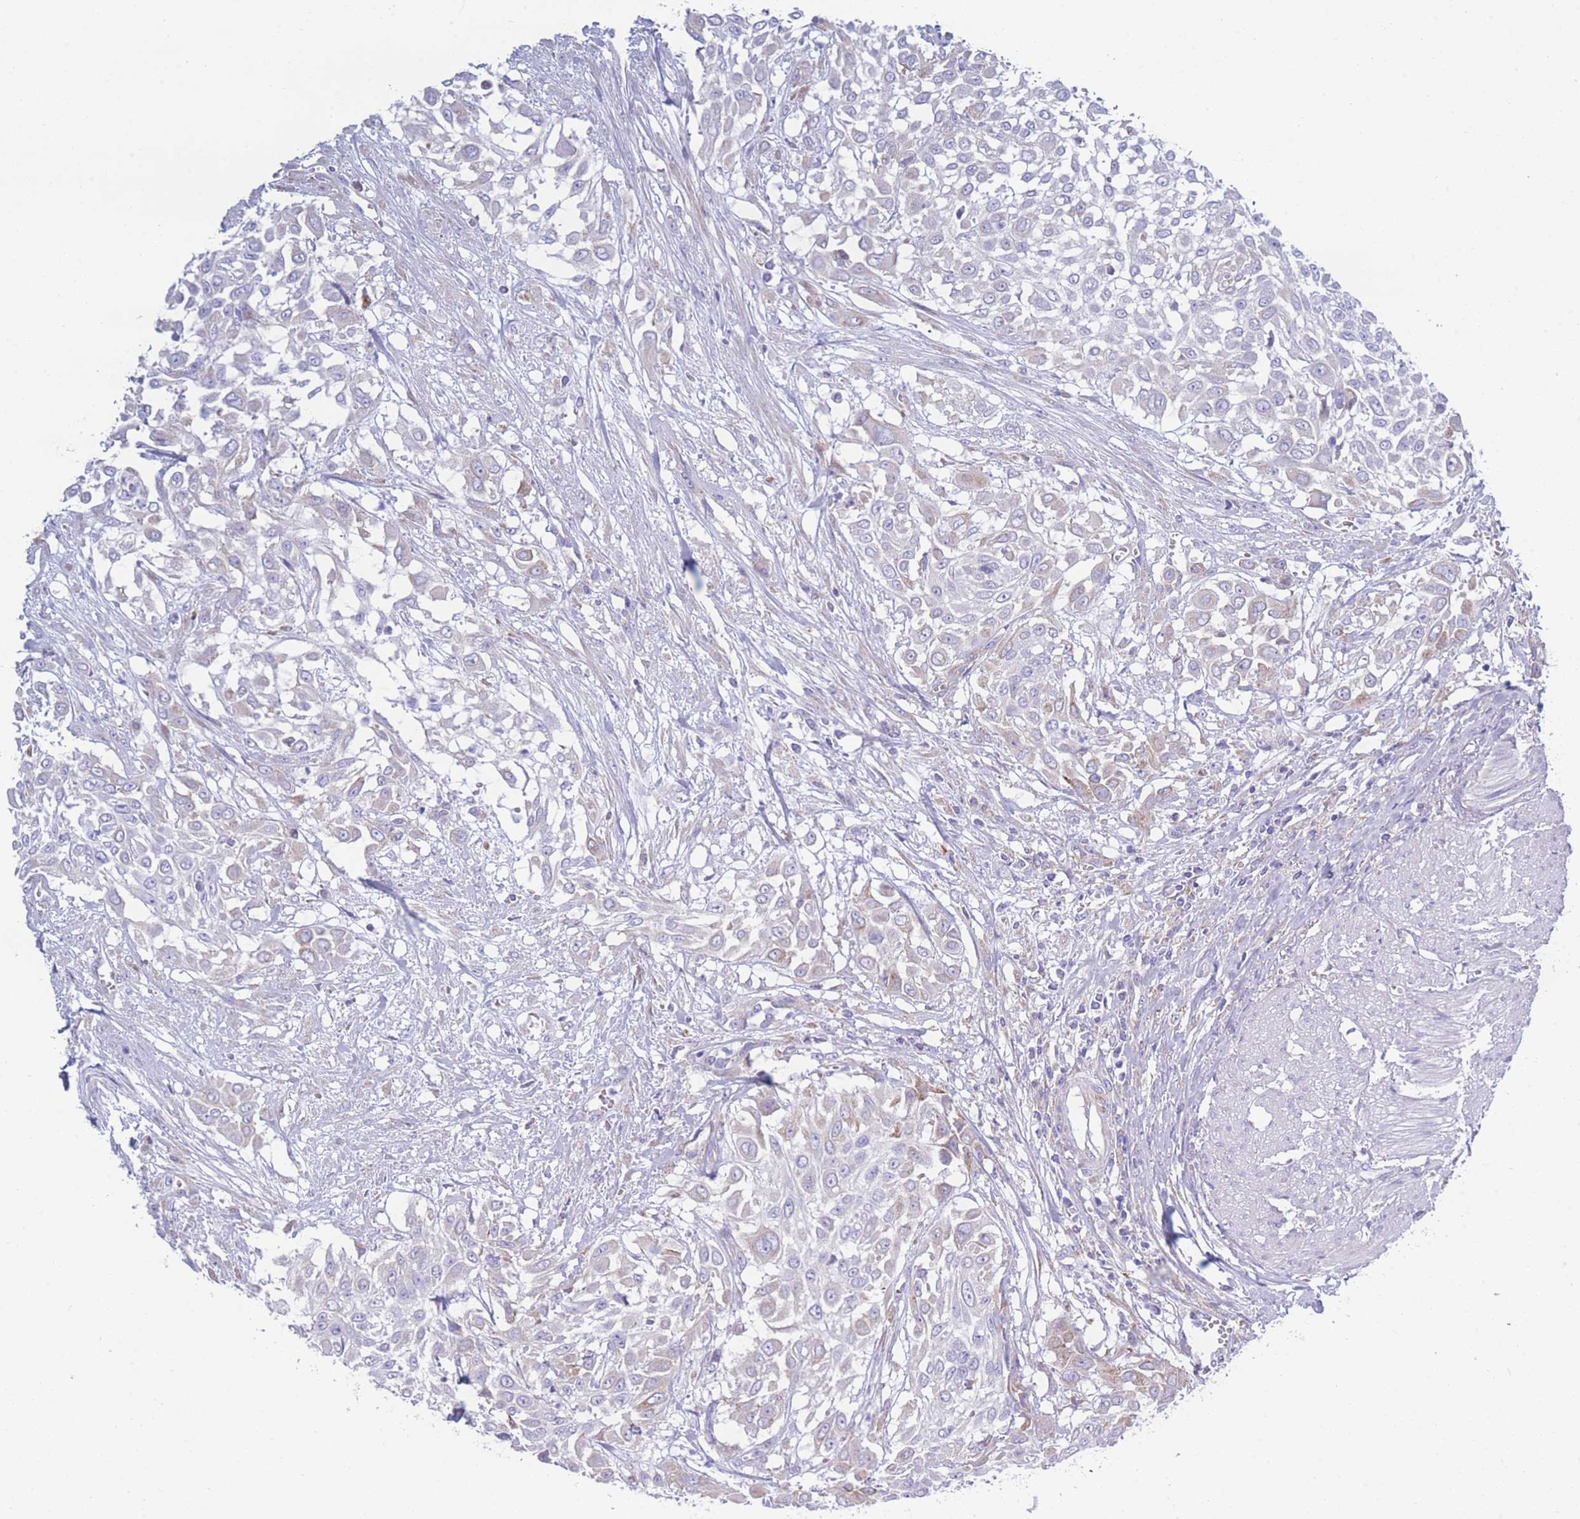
{"staining": {"intensity": "negative", "quantity": "none", "location": "none"}, "tissue": "urothelial cancer", "cell_type": "Tumor cells", "image_type": "cancer", "snomed": [{"axis": "morphology", "description": "Urothelial carcinoma, High grade"}, {"axis": "topography", "description": "Urinary bladder"}], "caption": "The immunohistochemistry photomicrograph has no significant expression in tumor cells of urothelial cancer tissue.", "gene": "XKR8", "patient": {"sex": "male", "age": 57}}